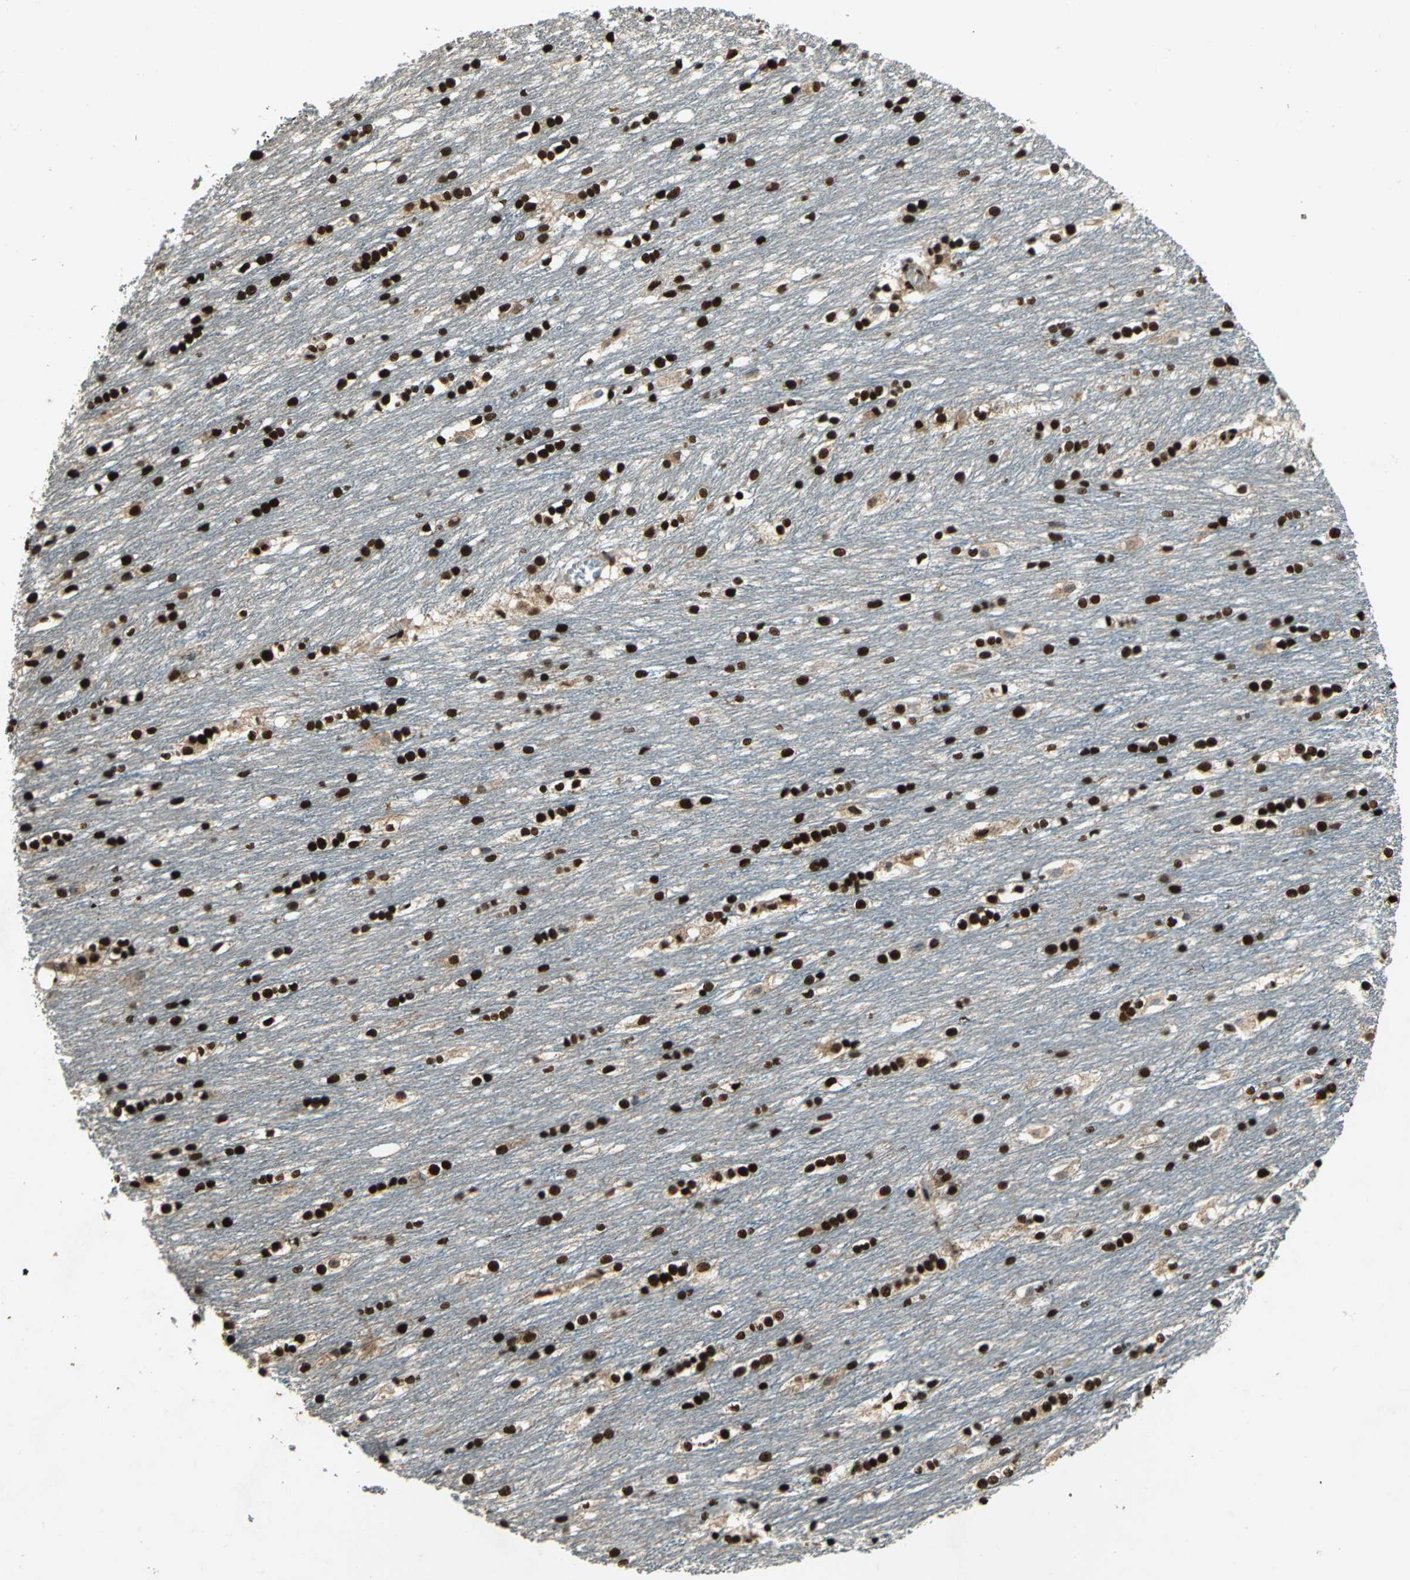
{"staining": {"intensity": "strong", "quantity": ">75%", "location": "nuclear"}, "tissue": "caudate", "cell_type": "Glial cells", "image_type": "normal", "snomed": [{"axis": "morphology", "description": "Normal tissue, NOS"}, {"axis": "topography", "description": "Lateral ventricle wall"}], "caption": "Protein staining by immunohistochemistry displays strong nuclear staining in about >75% of glial cells in normal caudate. (Stains: DAB (3,3'-diaminobenzidine) in brown, nuclei in blue, Microscopy: brightfield microscopy at high magnification).", "gene": "MTA2", "patient": {"sex": "female", "age": 19}}